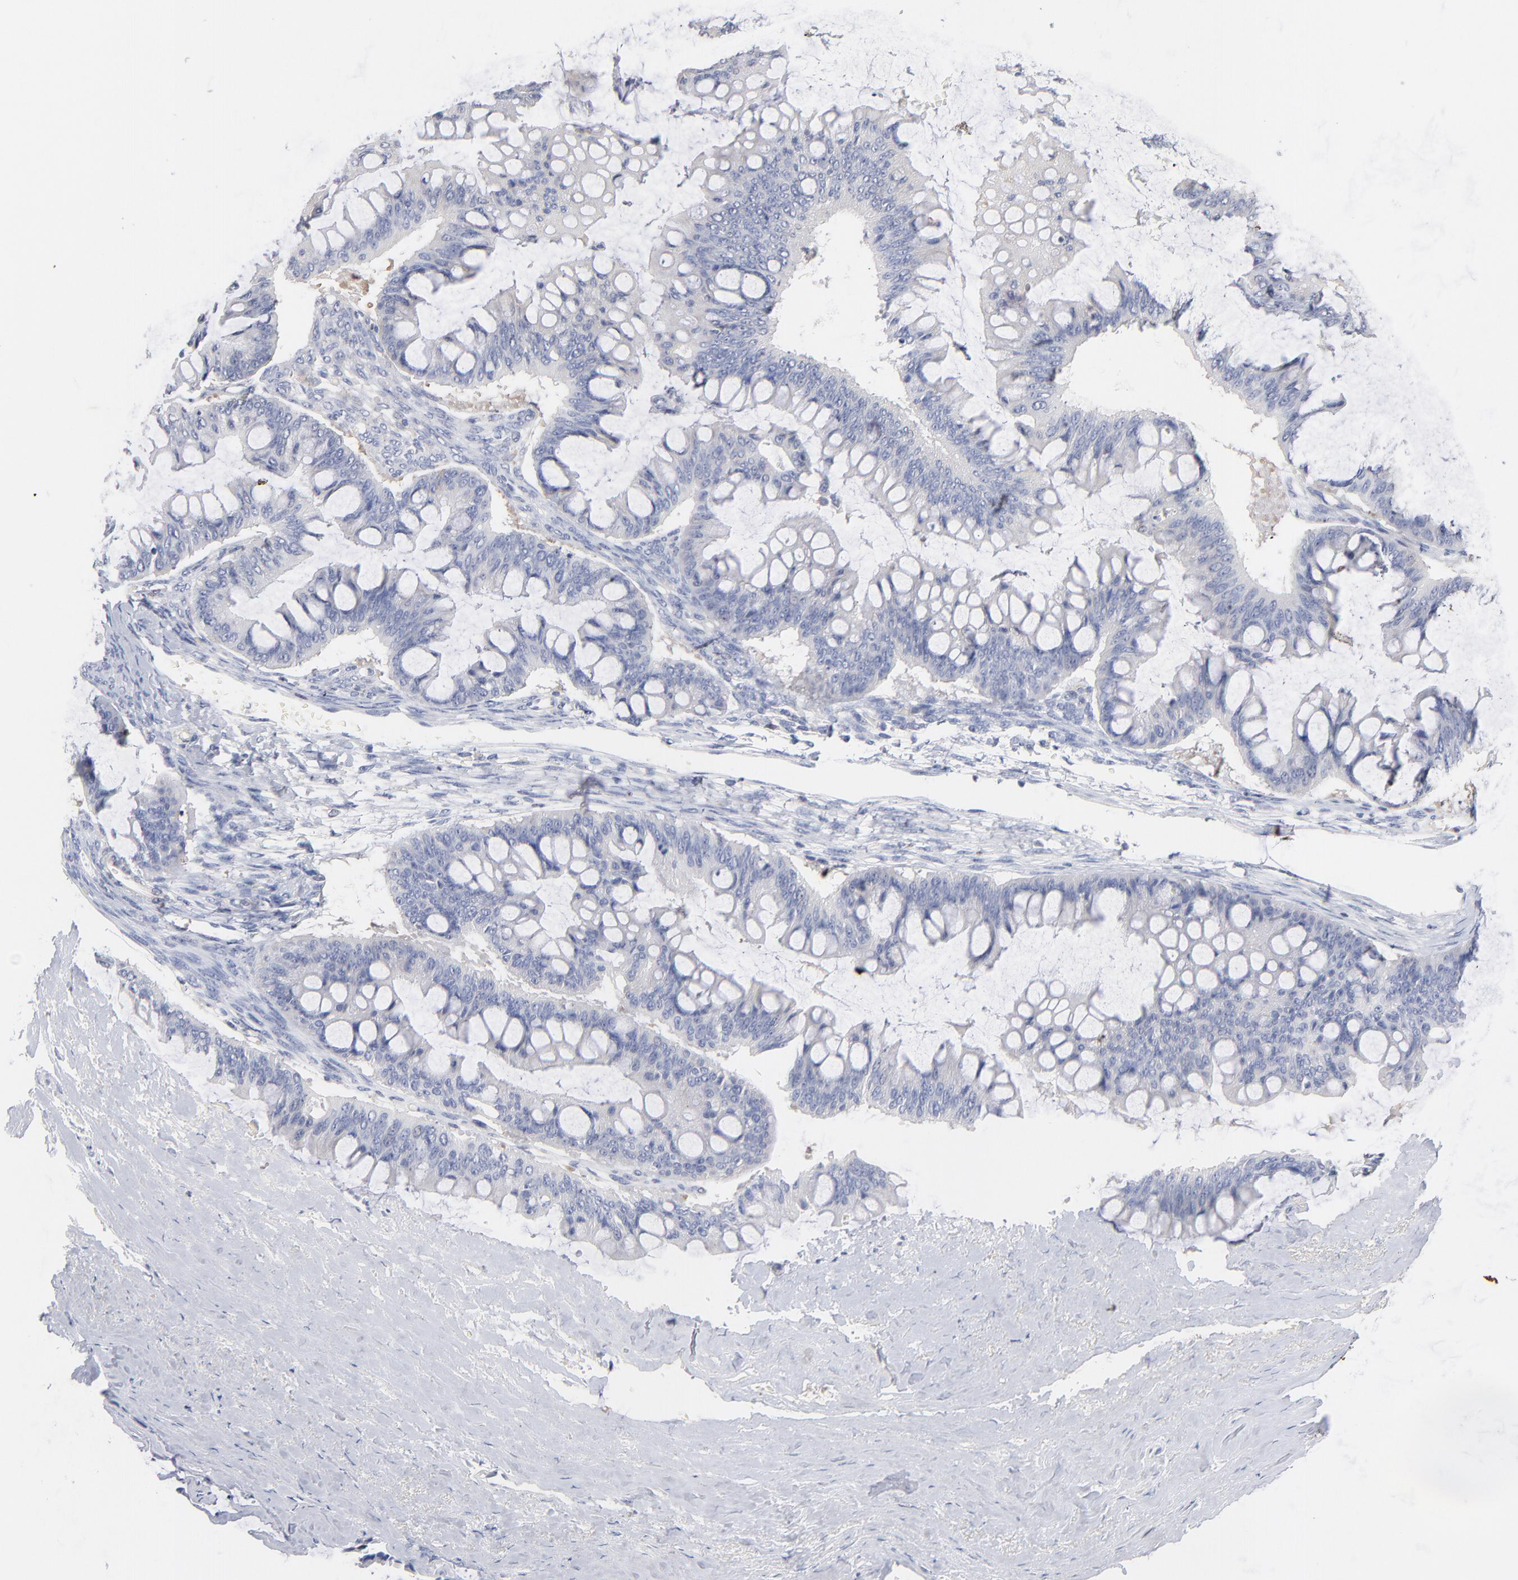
{"staining": {"intensity": "negative", "quantity": "none", "location": "none"}, "tissue": "ovarian cancer", "cell_type": "Tumor cells", "image_type": "cancer", "snomed": [{"axis": "morphology", "description": "Cystadenocarcinoma, mucinous, NOS"}, {"axis": "topography", "description": "Ovary"}], "caption": "DAB (3,3'-diaminobenzidine) immunohistochemical staining of human ovarian mucinous cystadenocarcinoma displays no significant staining in tumor cells.", "gene": "F12", "patient": {"sex": "female", "age": 73}}